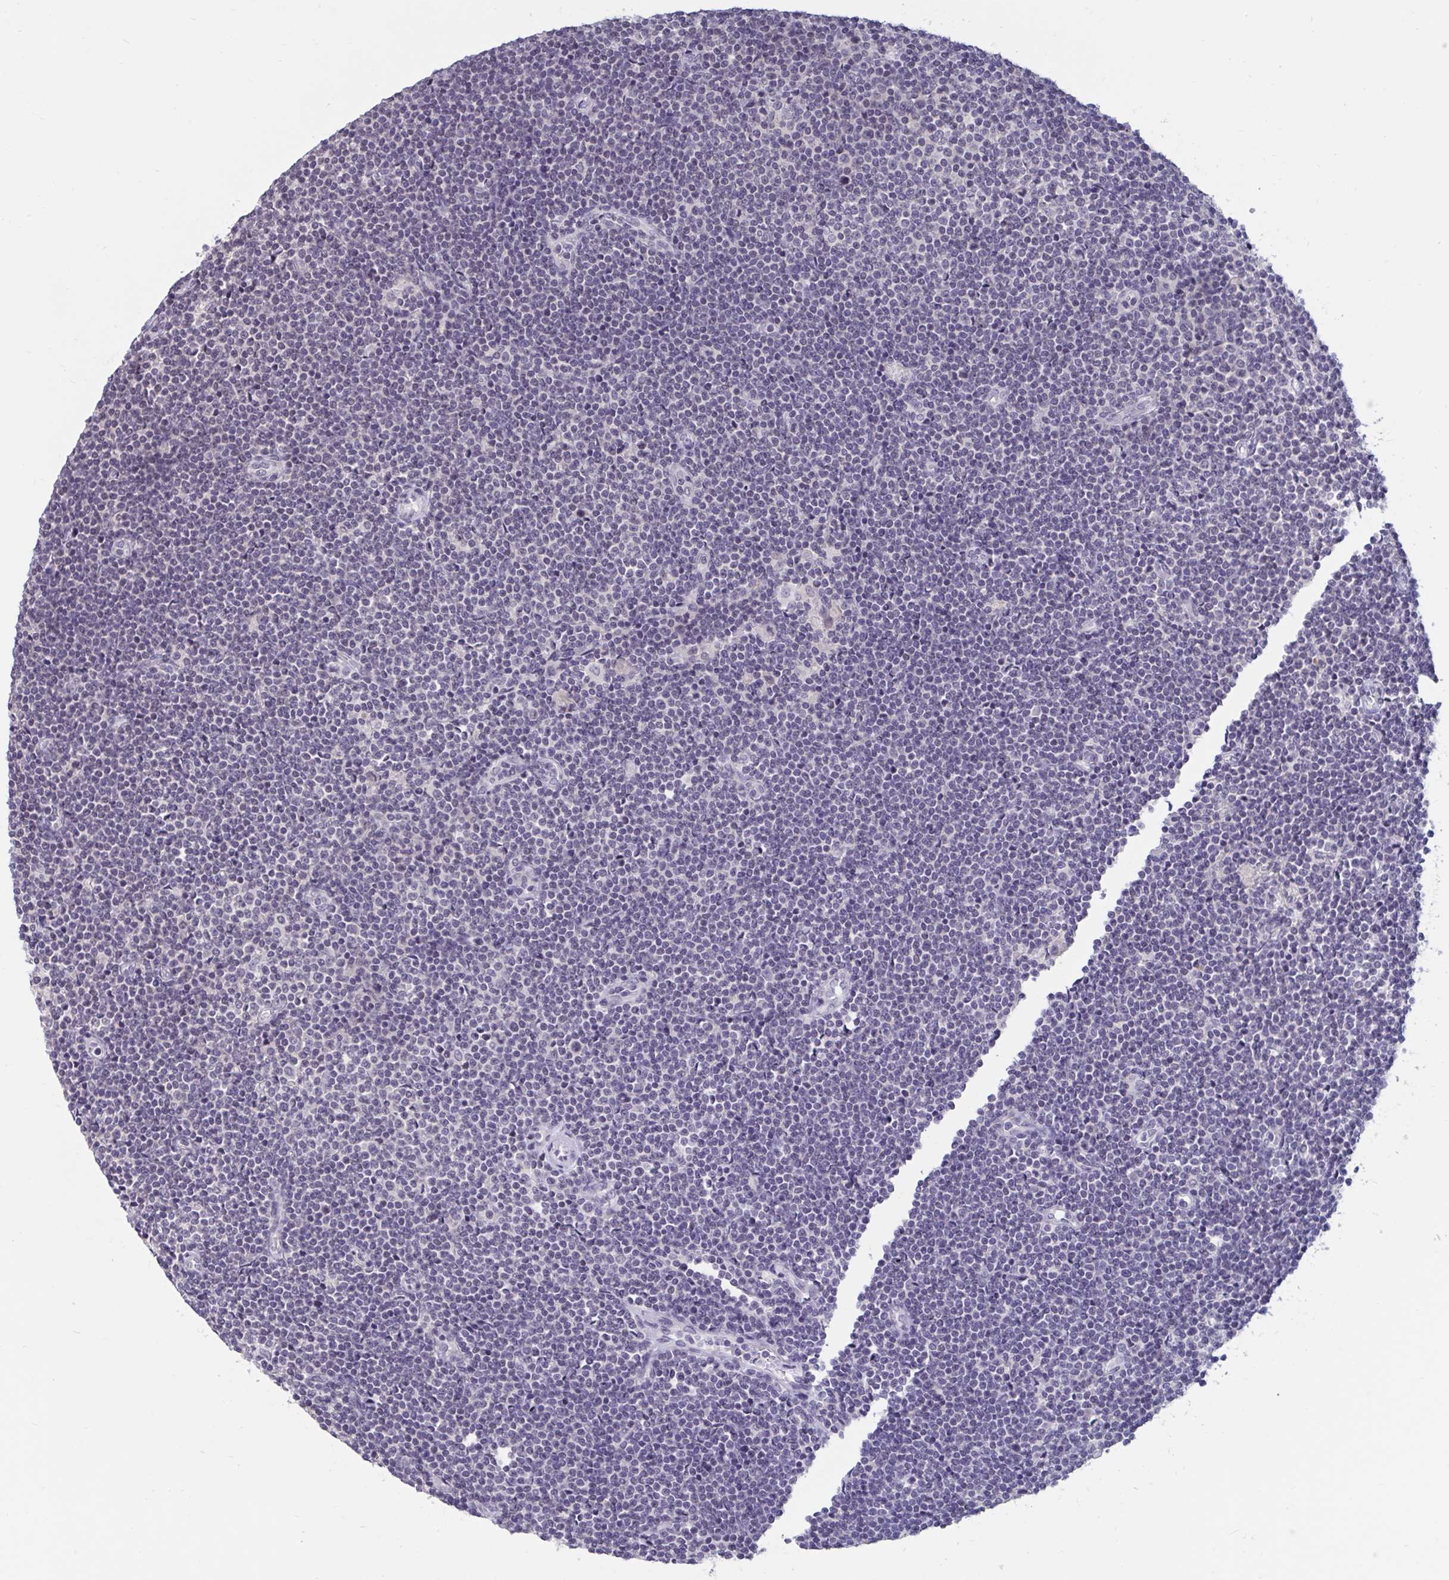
{"staining": {"intensity": "negative", "quantity": "none", "location": "none"}, "tissue": "lymphoma", "cell_type": "Tumor cells", "image_type": "cancer", "snomed": [{"axis": "morphology", "description": "Malignant lymphoma, non-Hodgkin's type, Low grade"}, {"axis": "topography", "description": "Lymph node"}], "caption": "This is an immunohistochemistry histopathology image of human low-grade malignant lymphoma, non-Hodgkin's type. There is no positivity in tumor cells.", "gene": "ARPP19", "patient": {"sex": "male", "age": 48}}